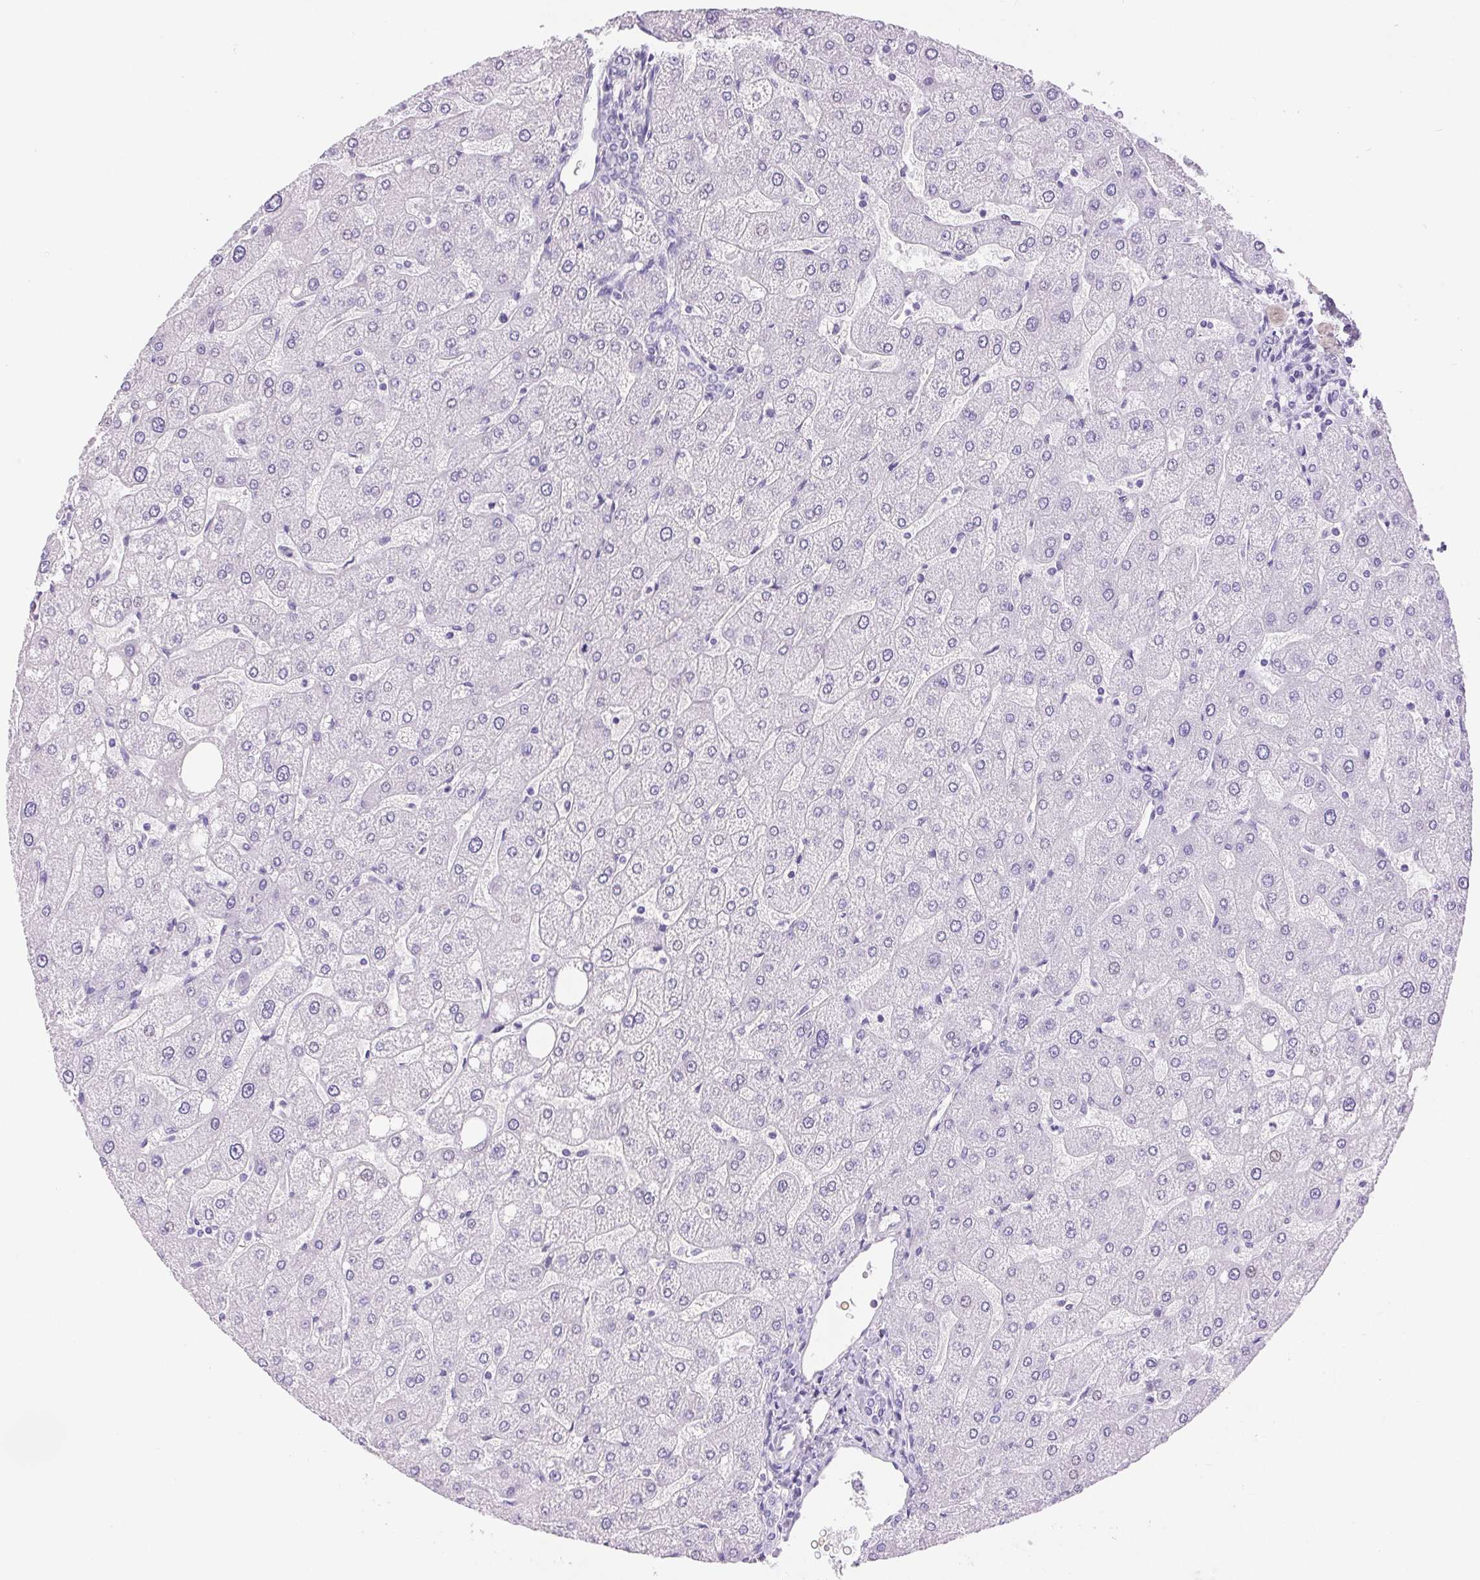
{"staining": {"intensity": "negative", "quantity": "none", "location": "none"}, "tissue": "liver", "cell_type": "Cholangiocytes", "image_type": "normal", "snomed": [{"axis": "morphology", "description": "Normal tissue, NOS"}, {"axis": "topography", "description": "Liver"}], "caption": "High magnification brightfield microscopy of unremarkable liver stained with DAB (brown) and counterstained with hematoxylin (blue): cholangiocytes show no significant staining. Brightfield microscopy of immunohistochemistry (IHC) stained with DAB (brown) and hematoxylin (blue), captured at high magnification.", "gene": "SERPINB3", "patient": {"sex": "male", "age": 67}}